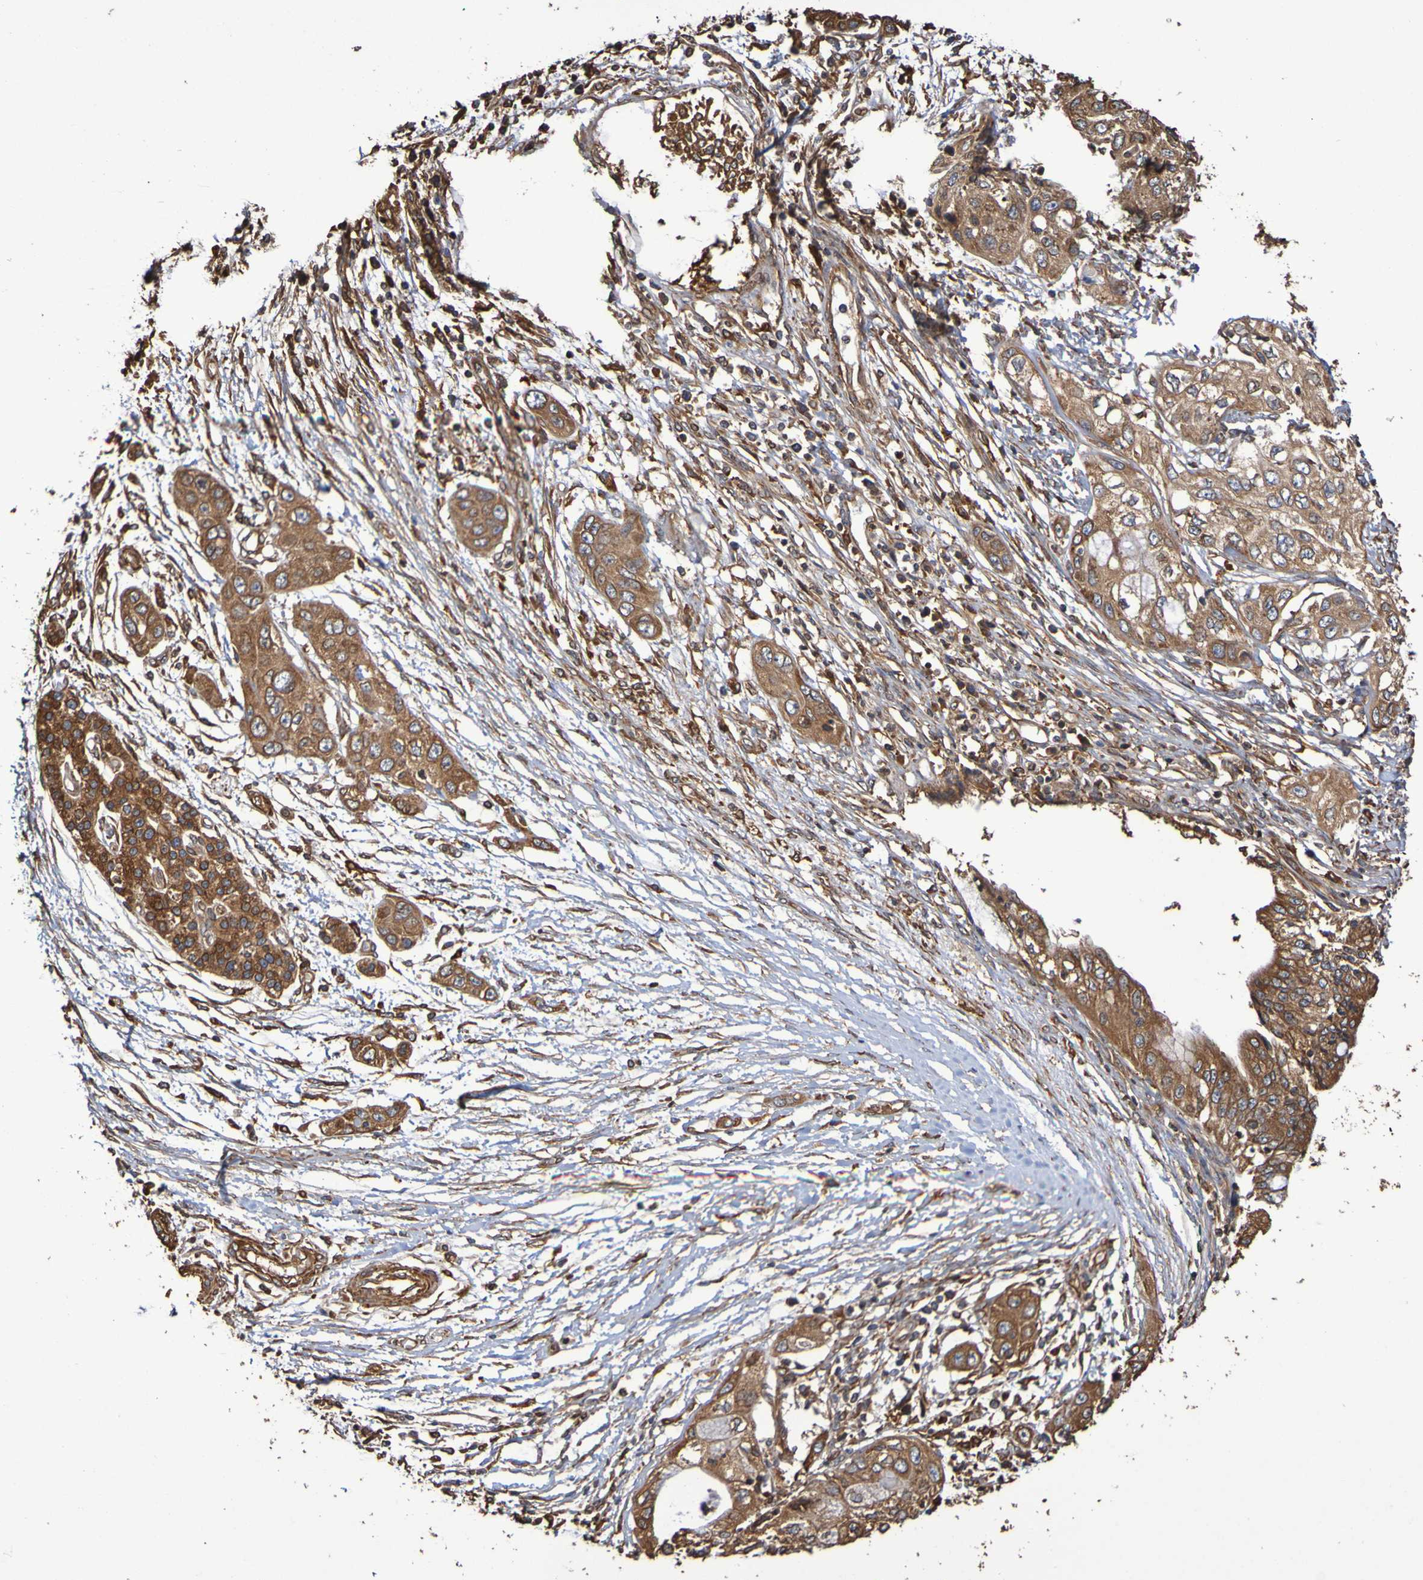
{"staining": {"intensity": "strong", "quantity": ">75%", "location": "cytoplasmic/membranous"}, "tissue": "pancreatic cancer", "cell_type": "Tumor cells", "image_type": "cancer", "snomed": [{"axis": "morphology", "description": "Adenocarcinoma, NOS"}, {"axis": "topography", "description": "Pancreas"}], "caption": "Immunohistochemistry micrograph of neoplastic tissue: pancreatic adenocarcinoma stained using immunohistochemistry (IHC) demonstrates high levels of strong protein expression localized specifically in the cytoplasmic/membranous of tumor cells, appearing as a cytoplasmic/membranous brown color.", "gene": "RAB11A", "patient": {"sex": "female", "age": 70}}